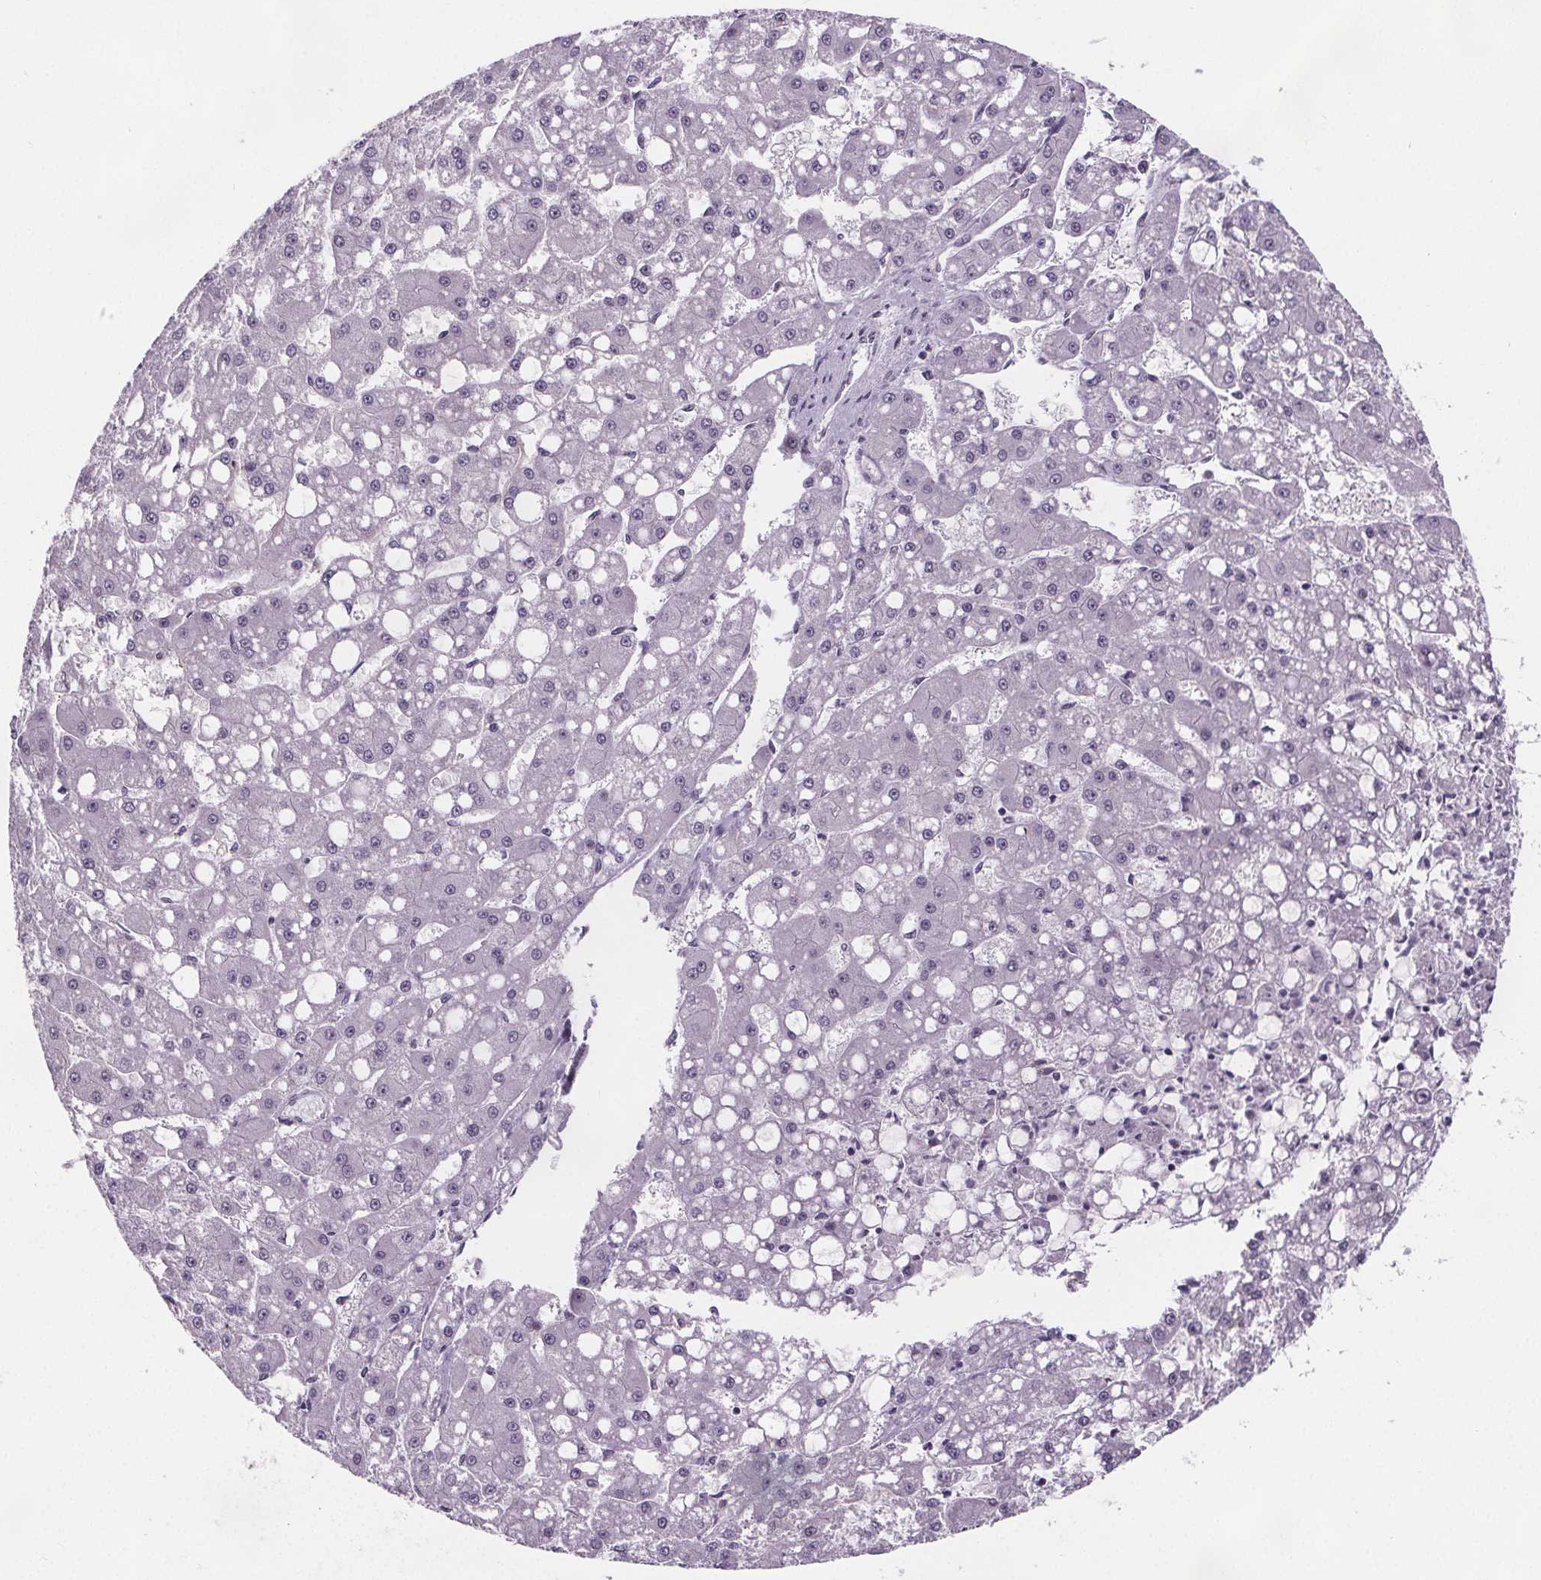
{"staining": {"intensity": "negative", "quantity": "none", "location": "none"}, "tissue": "liver cancer", "cell_type": "Tumor cells", "image_type": "cancer", "snomed": [{"axis": "morphology", "description": "Carcinoma, Hepatocellular, NOS"}, {"axis": "topography", "description": "Liver"}], "caption": "Immunohistochemistry photomicrograph of neoplastic tissue: human liver cancer stained with DAB (3,3'-diaminobenzidine) displays no significant protein positivity in tumor cells. (DAB (3,3'-diaminobenzidine) immunohistochemistry (IHC) visualized using brightfield microscopy, high magnification).", "gene": "ZNF572", "patient": {"sex": "male", "age": 67}}